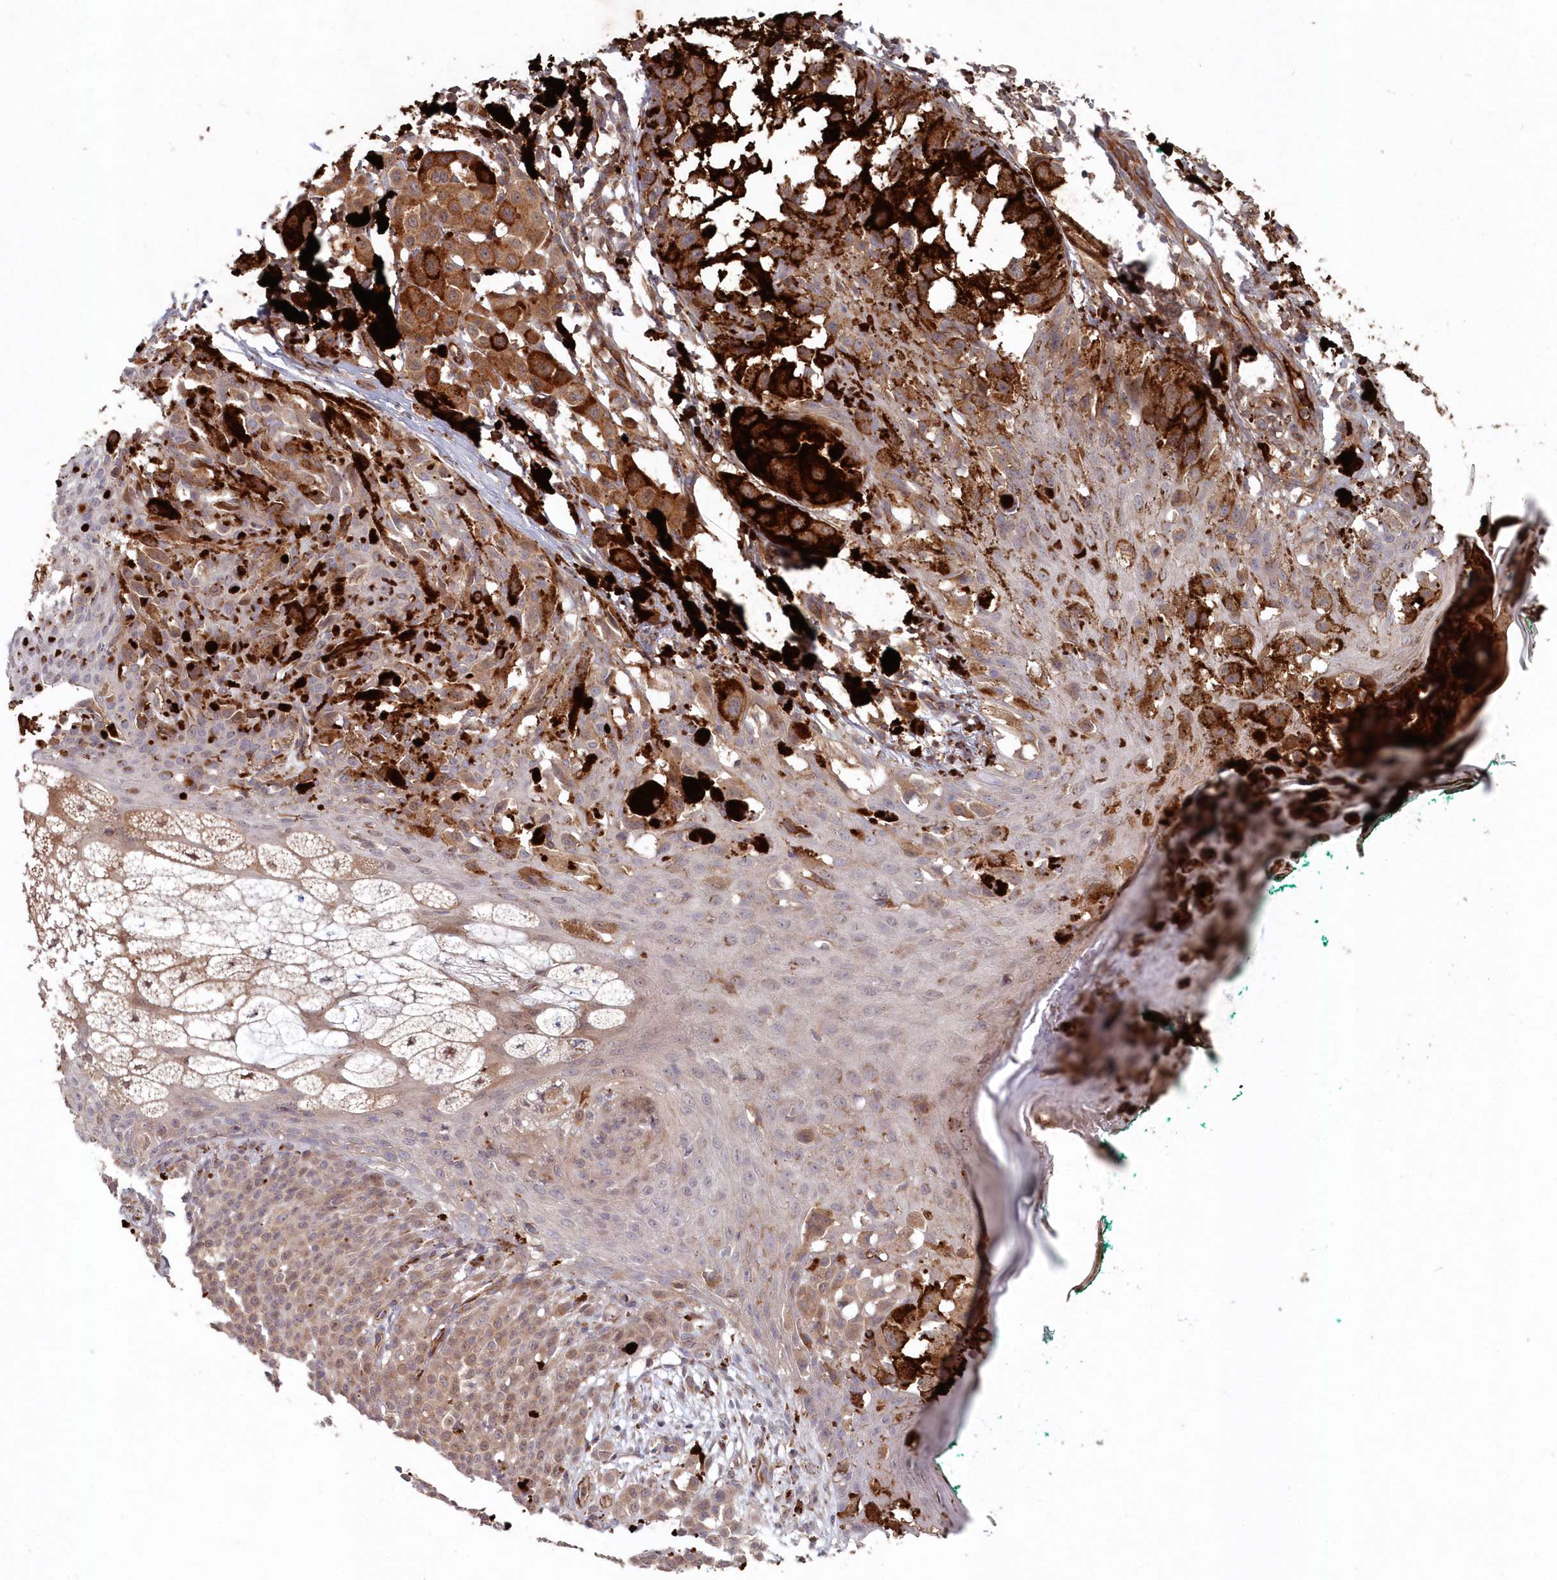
{"staining": {"intensity": "weak", "quantity": ">75%", "location": "cytoplasmic/membranous"}, "tissue": "melanoma", "cell_type": "Tumor cells", "image_type": "cancer", "snomed": [{"axis": "morphology", "description": "Malignant melanoma, NOS"}, {"axis": "topography", "description": "Skin of leg"}], "caption": "An immunohistochemistry (IHC) photomicrograph of tumor tissue is shown. Protein staining in brown highlights weak cytoplasmic/membranous positivity in malignant melanoma within tumor cells.", "gene": "ABHD14B", "patient": {"sex": "female", "age": 72}}